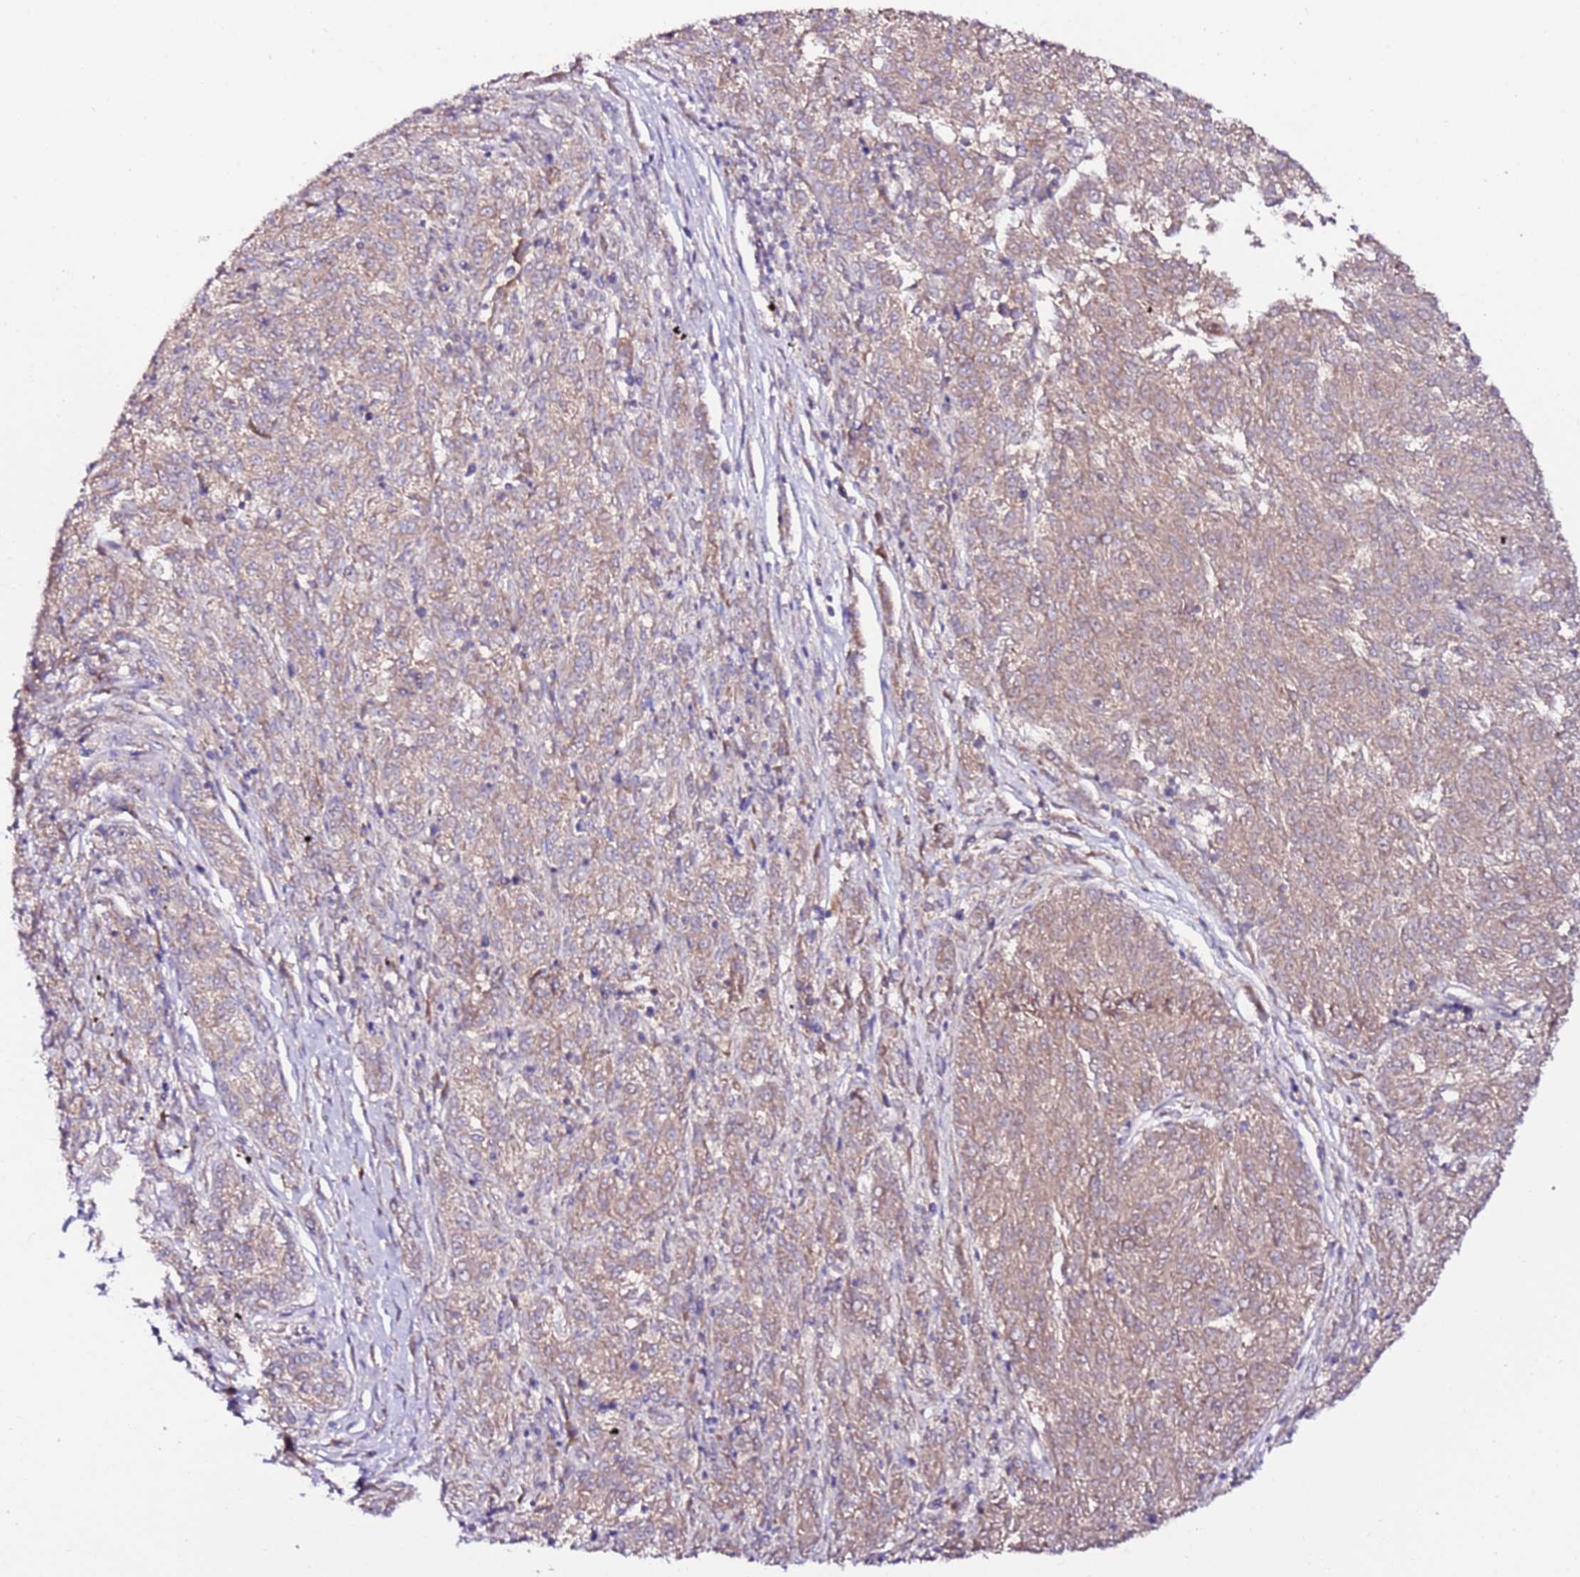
{"staining": {"intensity": "weak", "quantity": ">75%", "location": "cytoplasmic/membranous"}, "tissue": "melanoma", "cell_type": "Tumor cells", "image_type": "cancer", "snomed": [{"axis": "morphology", "description": "Malignant melanoma, NOS"}, {"axis": "topography", "description": "Skin"}], "caption": "A low amount of weak cytoplasmic/membranous expression is seen in about >75% of tumor cells in malignant melanoma tissue. (DAB (3,3'-diaminobenzidine) IHC, brown staining for protein, blue staining for nuclei).", "gene": "FLVCR1", "patient": {"sex": "female", "age": 72}}